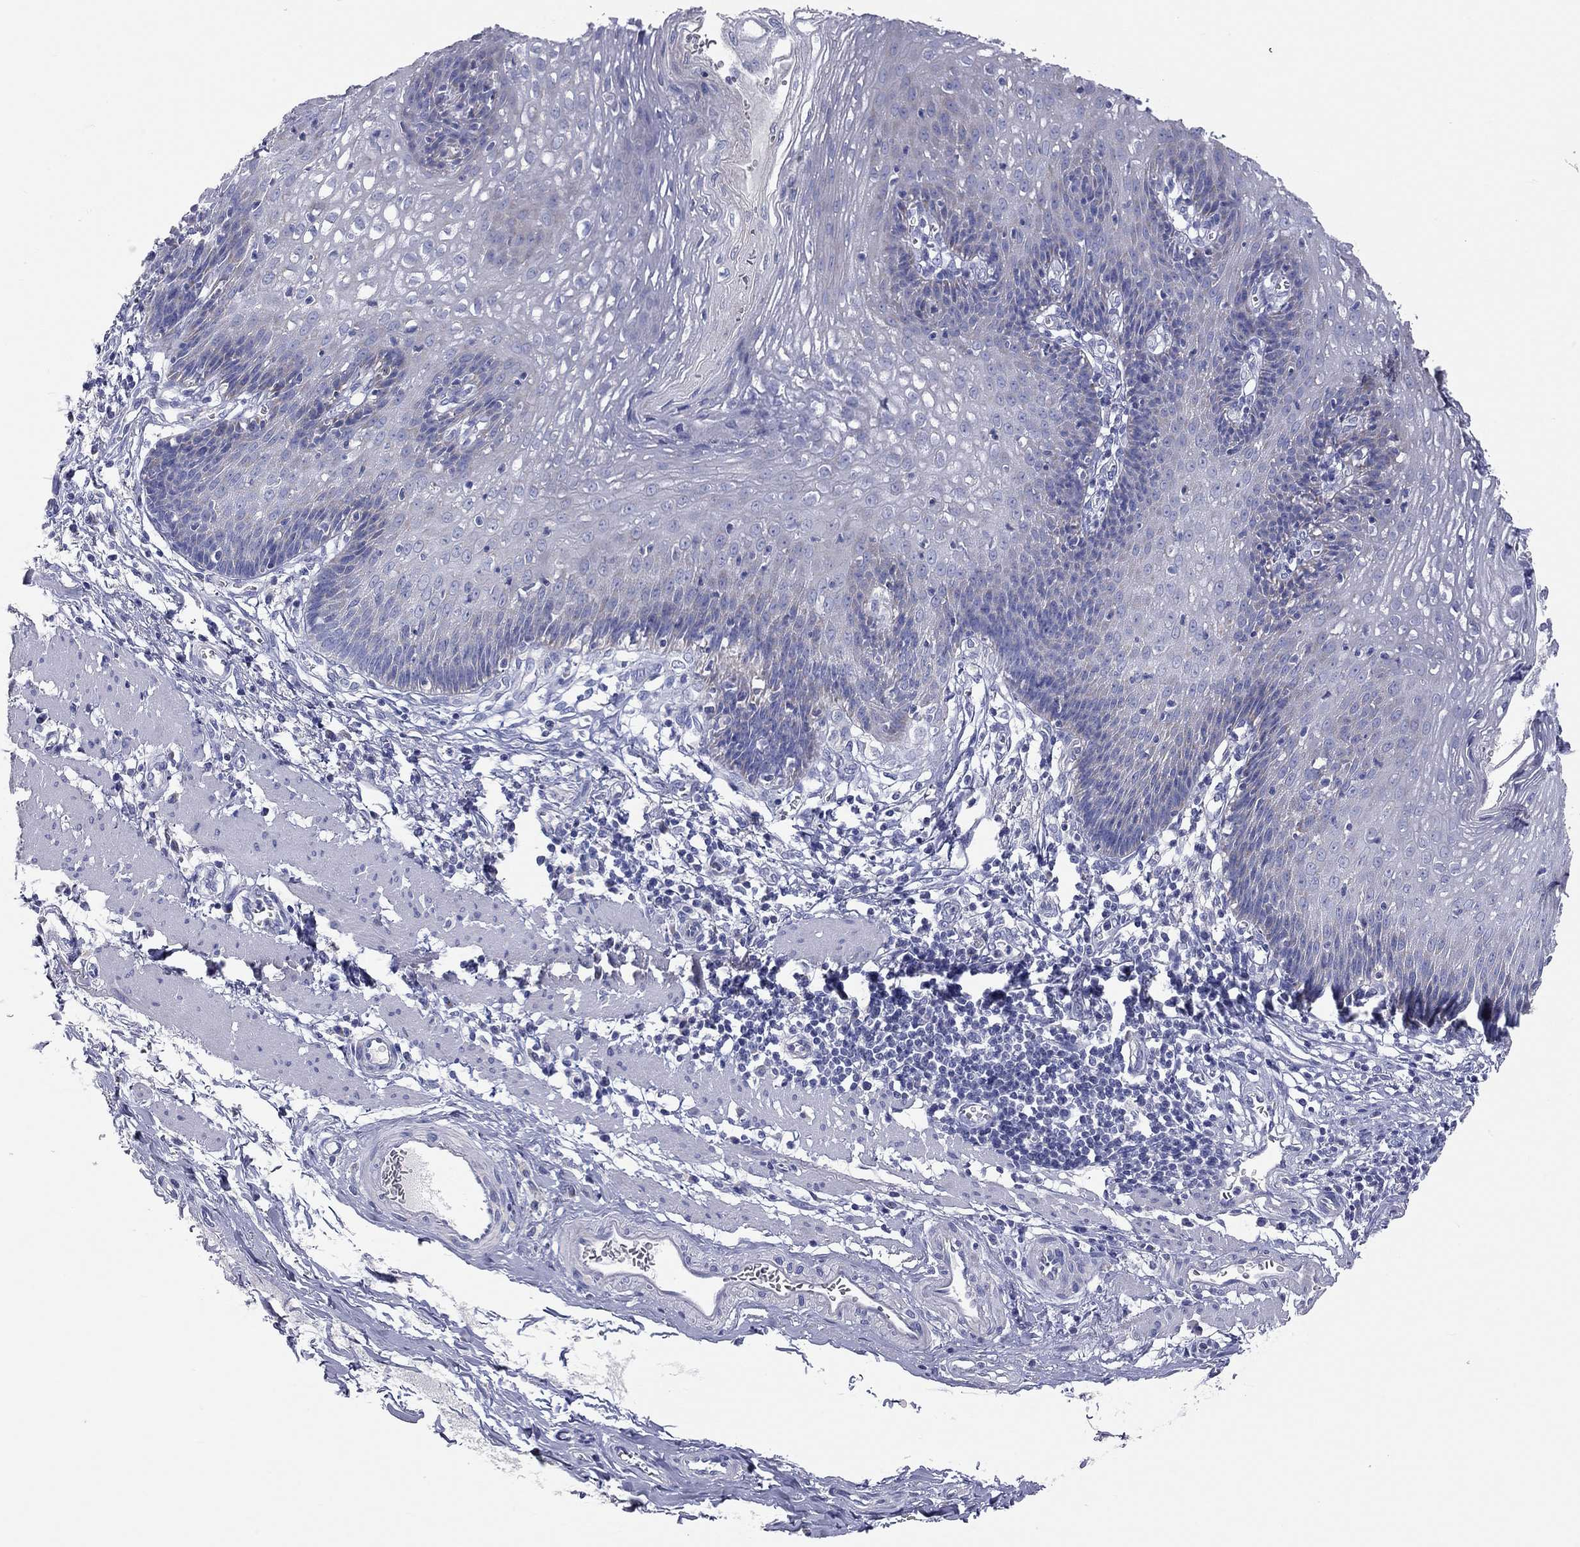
{"staining": {"intensity": "negative", "quantity": "none", "location": "none"}, "tissue": "esophagus", "cell_type": "Squamous epithelial cells", "image_type": "normal", "snomed": [{"axis": "morphology", "description": "Normal tissue, NOS"}, {"axis": "topography", "description": "Esophagus"}], "caption": "Squamous epithelial cells are negative for brown protein staining in unremarkable esophagus. (DAB immunohistochemistry (IHC) with hematoxylin counter stain).", "gene": "RCAN1", "patient": {"sex": "male", "age": 57}}